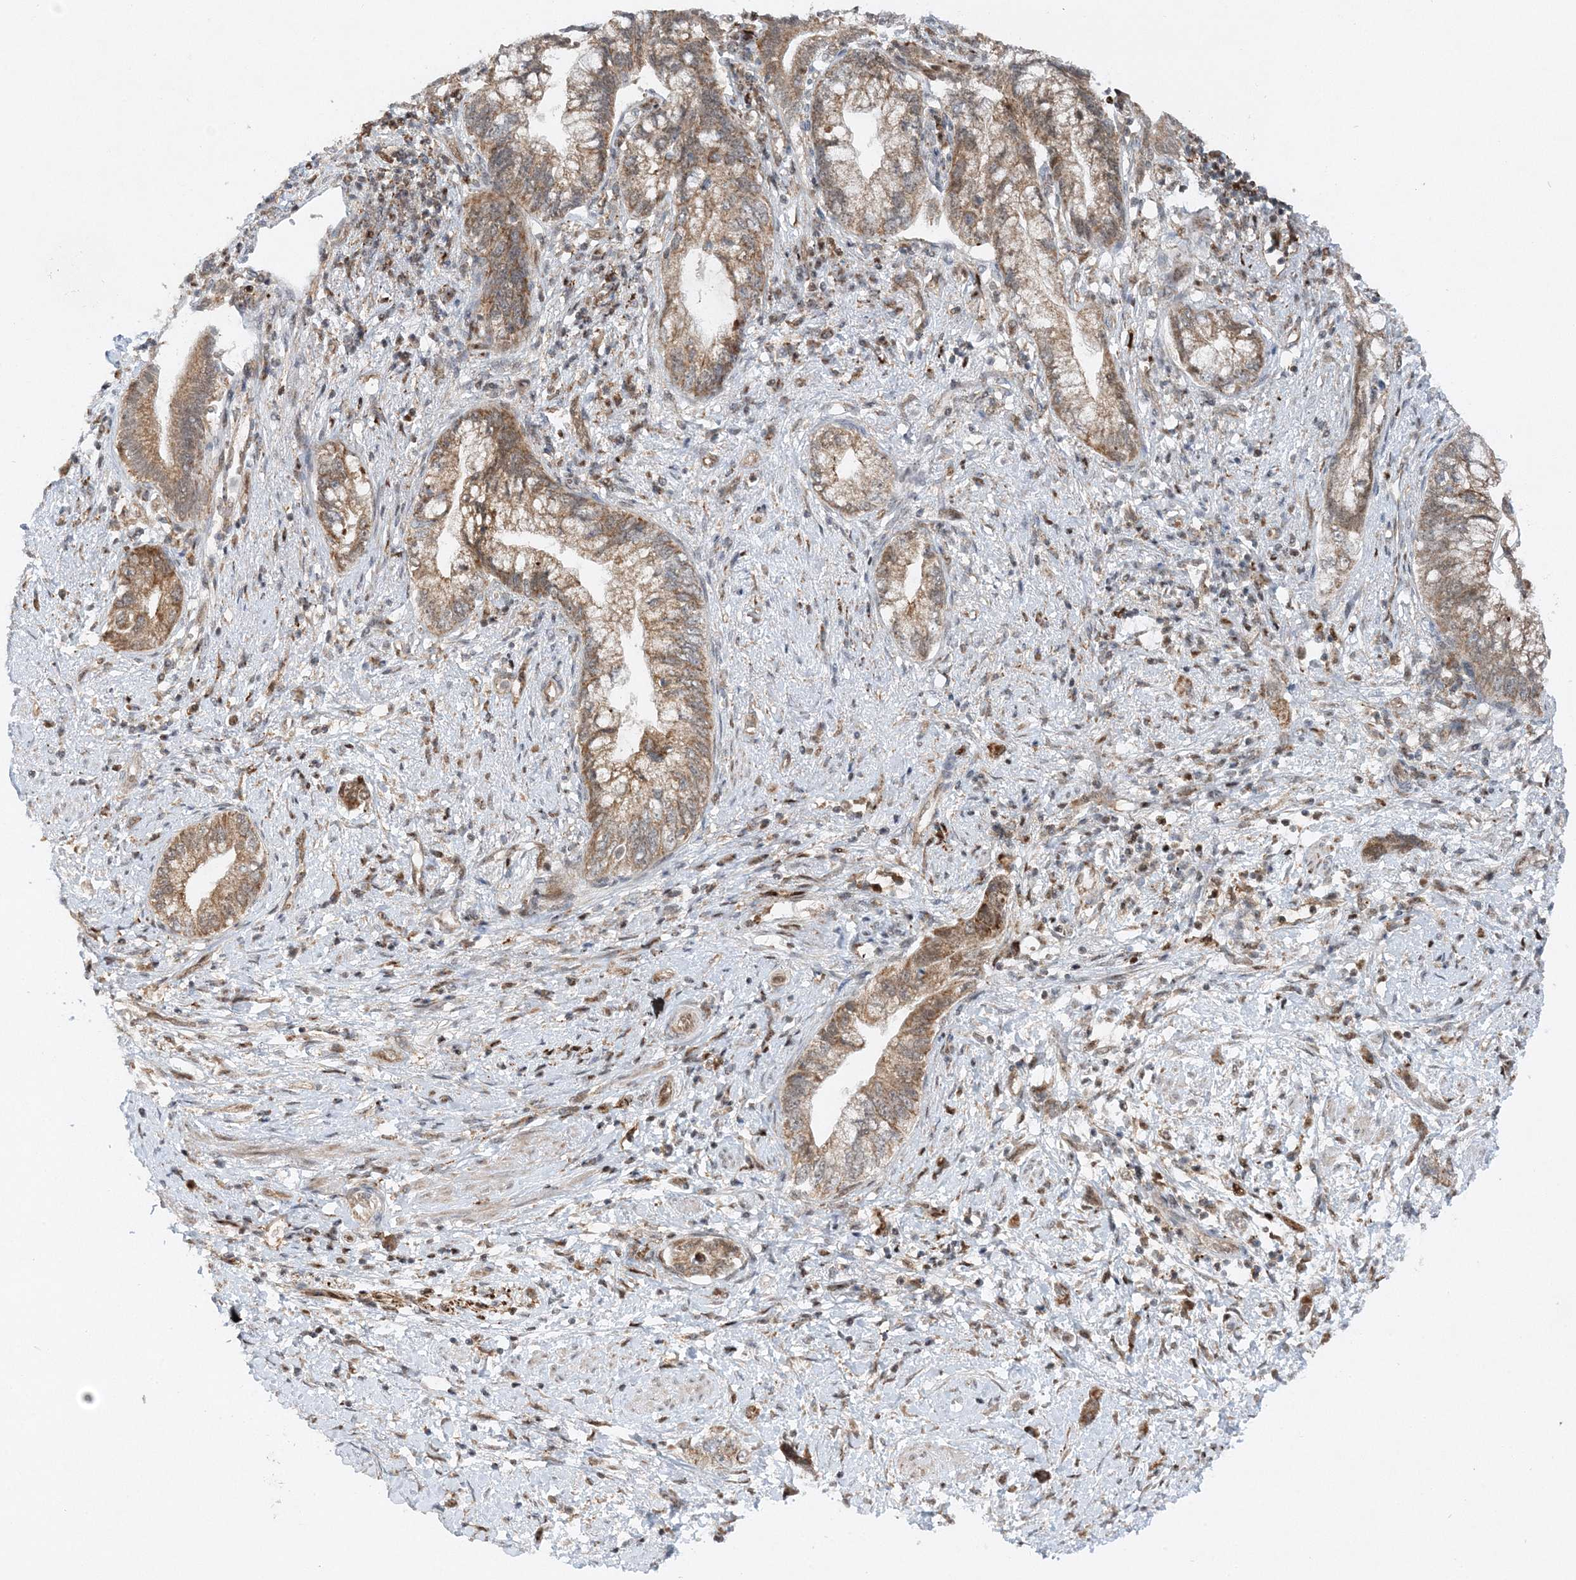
{"staining": {"intensity": "moderate", "quantity": ">75%", "location": "cytoplasmic/membranous"}, "tissue": "pancreatic cancer", "cell_type": "Tumor cells", "image_type": "cancer", "snomed": [{"axis": "morphology", "description": "Adenocarcinoma, NOS"}, {"axis": "topography", "description": "Pancreas"}], "caption": "There is medium levels of moderate cytoplasmic/membranous expression in tumor cells of adenocarcinoma (pancreatic), as demonstrated by immunohistochemical staining (brown color).", "gene": "RAB11FIP2", "patient": {"sex": "female", "age": 73}}